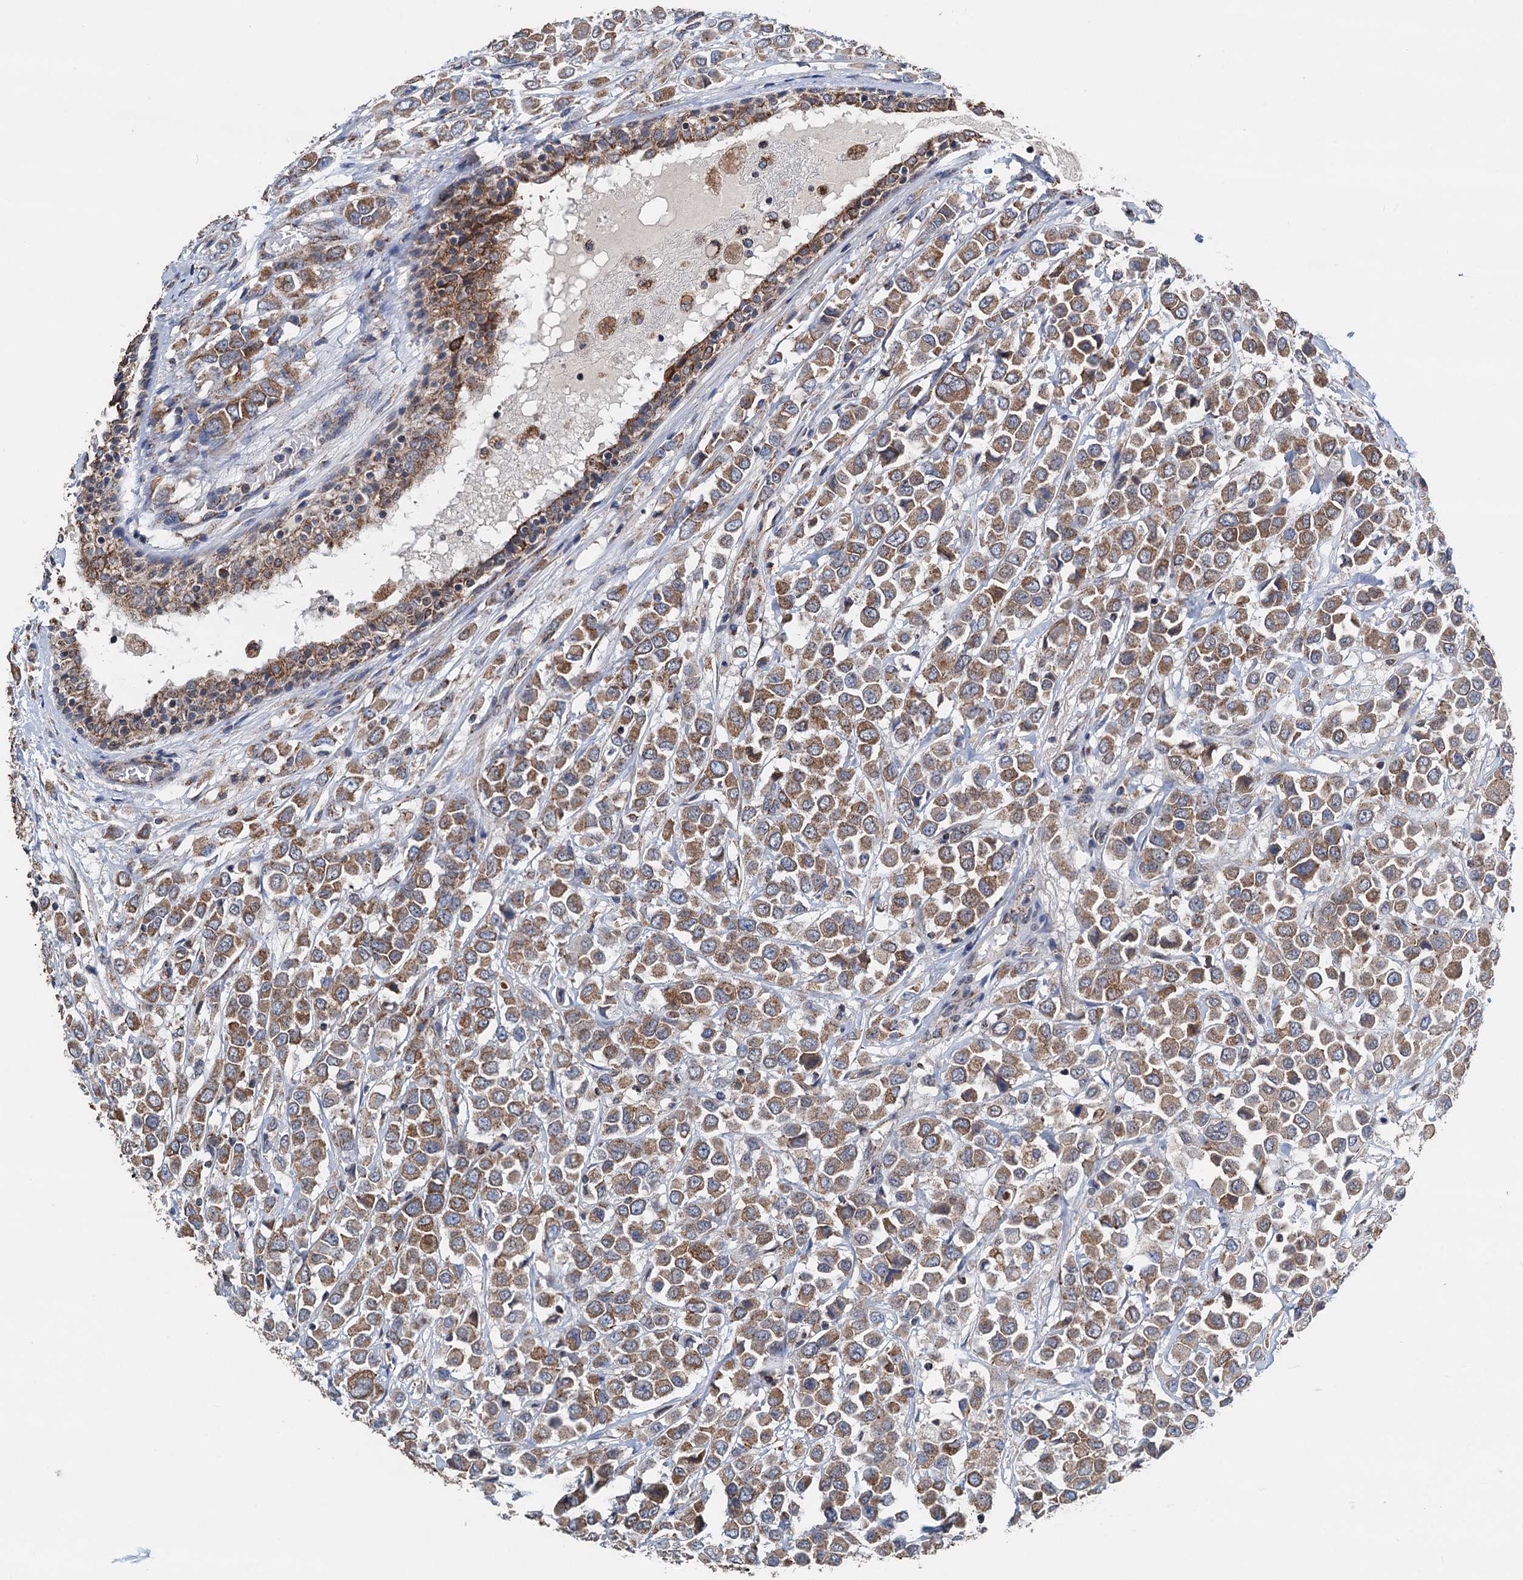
{"staining": {"intensity": "moderate", "quantity": ">75%", "location": "cytoplasmic/membranous"}, "tissue": "breast cancer", "cell_type": "Tumor cells", "image_type": "cancer", "snomed": [{"axis": "morphology", "description": "Duct carcinoma"}, {"axis": "topography", "description": "Breast"}], "caption": "Protein staining reveals moderate cytoplasmic/membranous staining in about >75% of tumor cells in breast intraductal carcinoma.", "gene": "DGLUCY", "patient": {"sex": "female", "age": 61}}